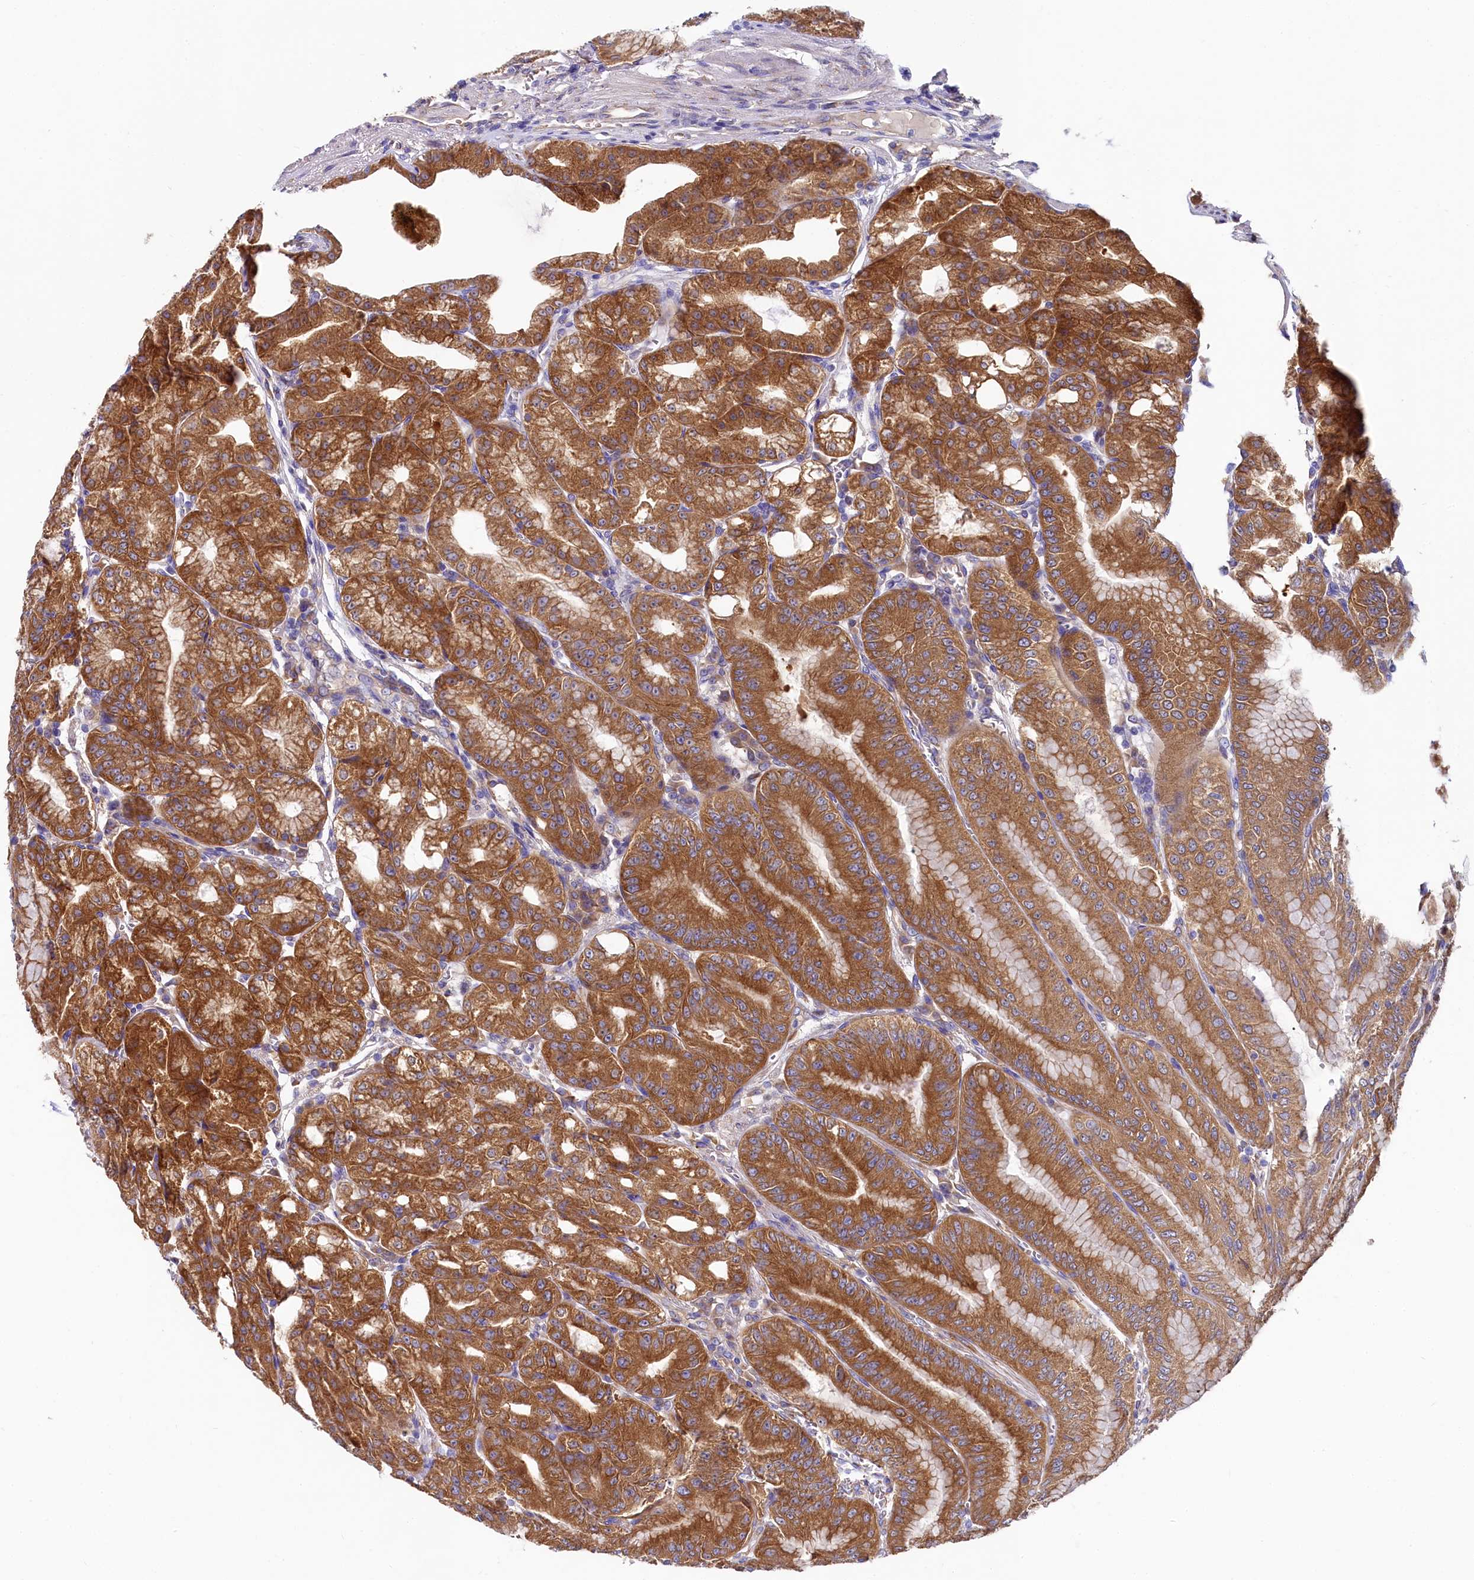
{"staining": {"intensity": "strong", "quantity": ">75%", "location": "cytoplasmic/membranous"}, "tissue": "stomach", "cell_type": "Glandular cells", "image_type": "normal", "snomed": [{"axis": "morphology", "description": "Normal tissue, NOS"}, {"axis": "topography", "description": "Stomach, upper"}, {"axis": "topography", "description": "Stomach, lower"}], "caption": "The image reveals immunohistochemical staining of normal stomach. There is strong cytoplasmic/membranous expression is identified in approximately >75% of glandular cells.", "gene": "QARS1", "patient": {"sex": "male", "age": 71}}